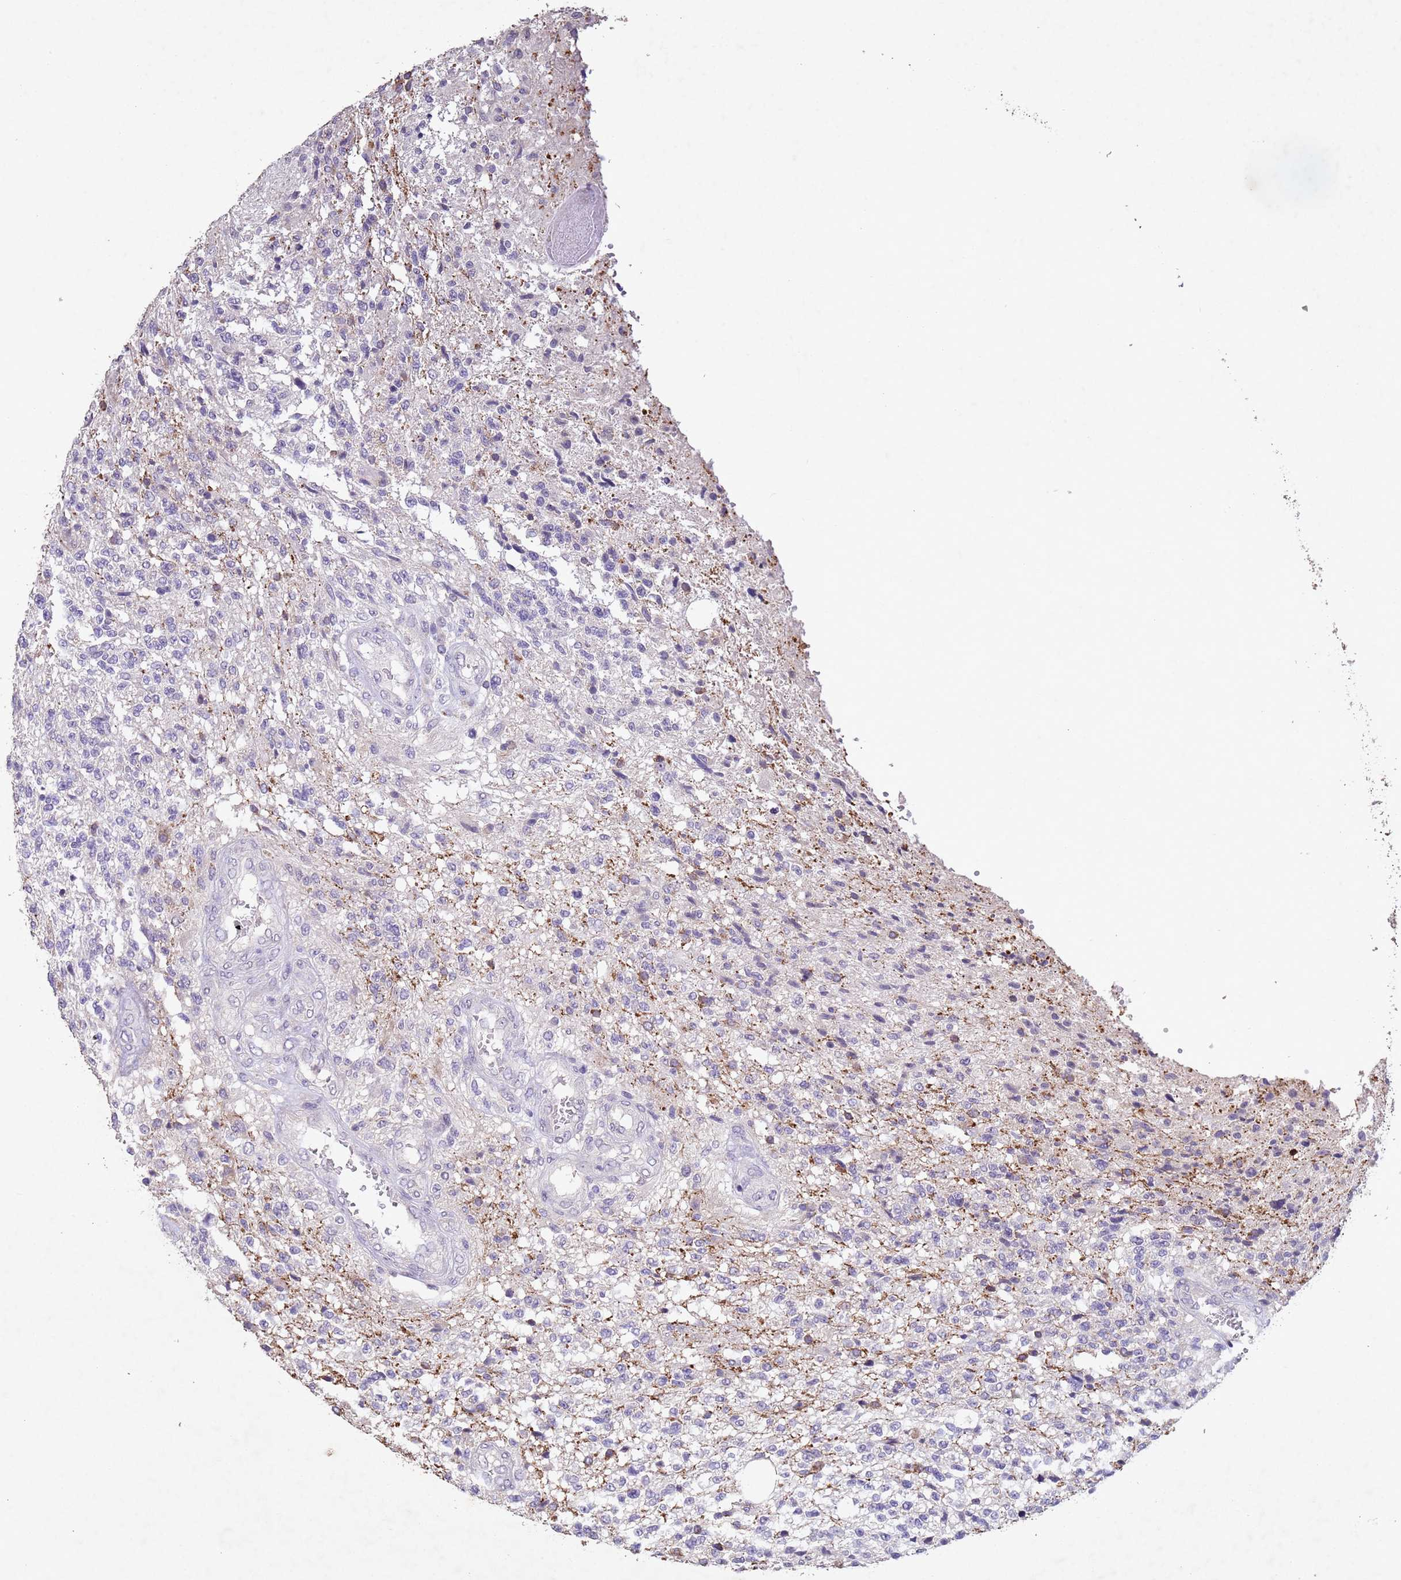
{"staining": {"intensity": "negative", "quantity": "none", "location": "none"}, "tissue": "glioma", "cell_type": "Tumor cells", "image_type": "cancer", "snomed": [{"axis": "morphology", "description": "Glioma, malignant, High grade"}, {"axis": "topography", "description": "Brain"}], "caption": "Immunohistochemical staining of human glioma reveals no significant staining in tumor cells. Brightfield microscopy of IHC stained with DAB (brown) and hematoxylin (blue), captured at high magnification.", "gene": "NLRP11", "patient": {"sex": "male", "age": 56}}